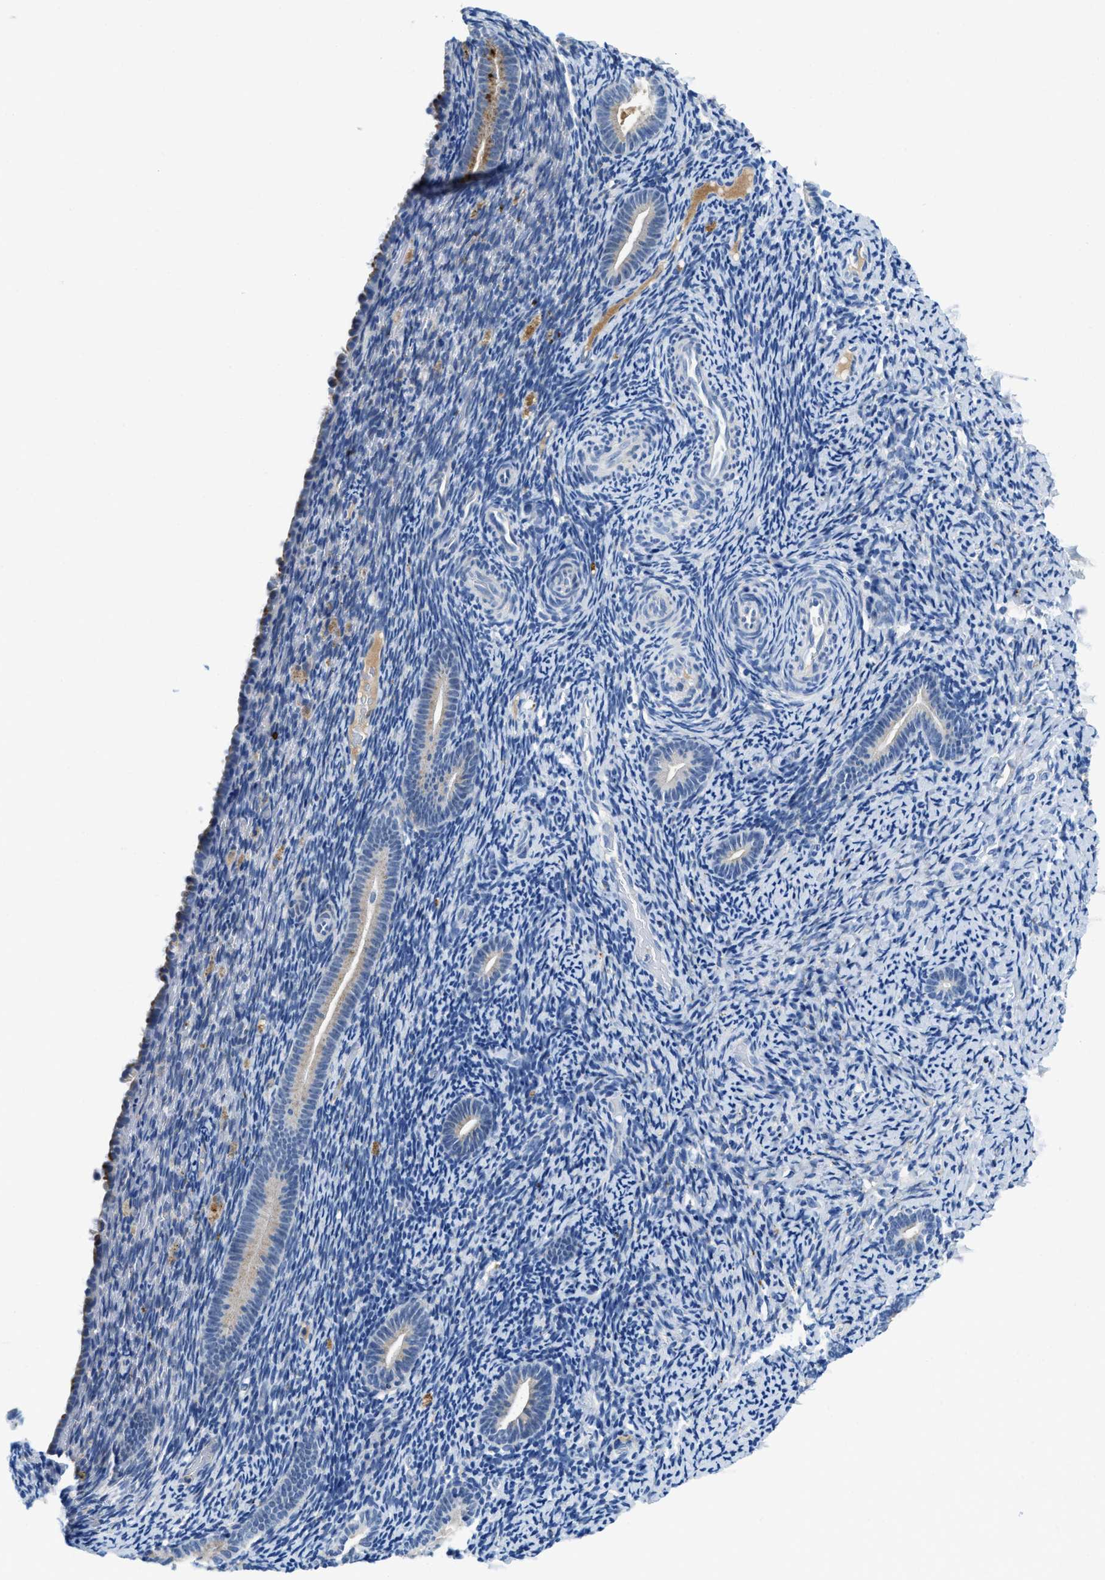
{"staining": {"intensity": "negative", "quantity": "none", "location": "none"}, "tissue": "endometrium", "cell_type": "Cells in endometrial stroma", "image_type": "normal", "snomed": [{"axis": "morphology", "description": "Normal tissue, NOS"}, {"axis": "topography", "description": "Endometrium"}], "caption": "High power microscopy histopathology image of an immunohistochemistry (IHC) micrograph of benign endometrium, revealing no significant staining in cells in endometrial stroma. (DAB immunohistochemistry (IHC) with hematoxylin counter stain).", "gene": "TSPAN3", "patient": {"sex": "female", "age": 51}}